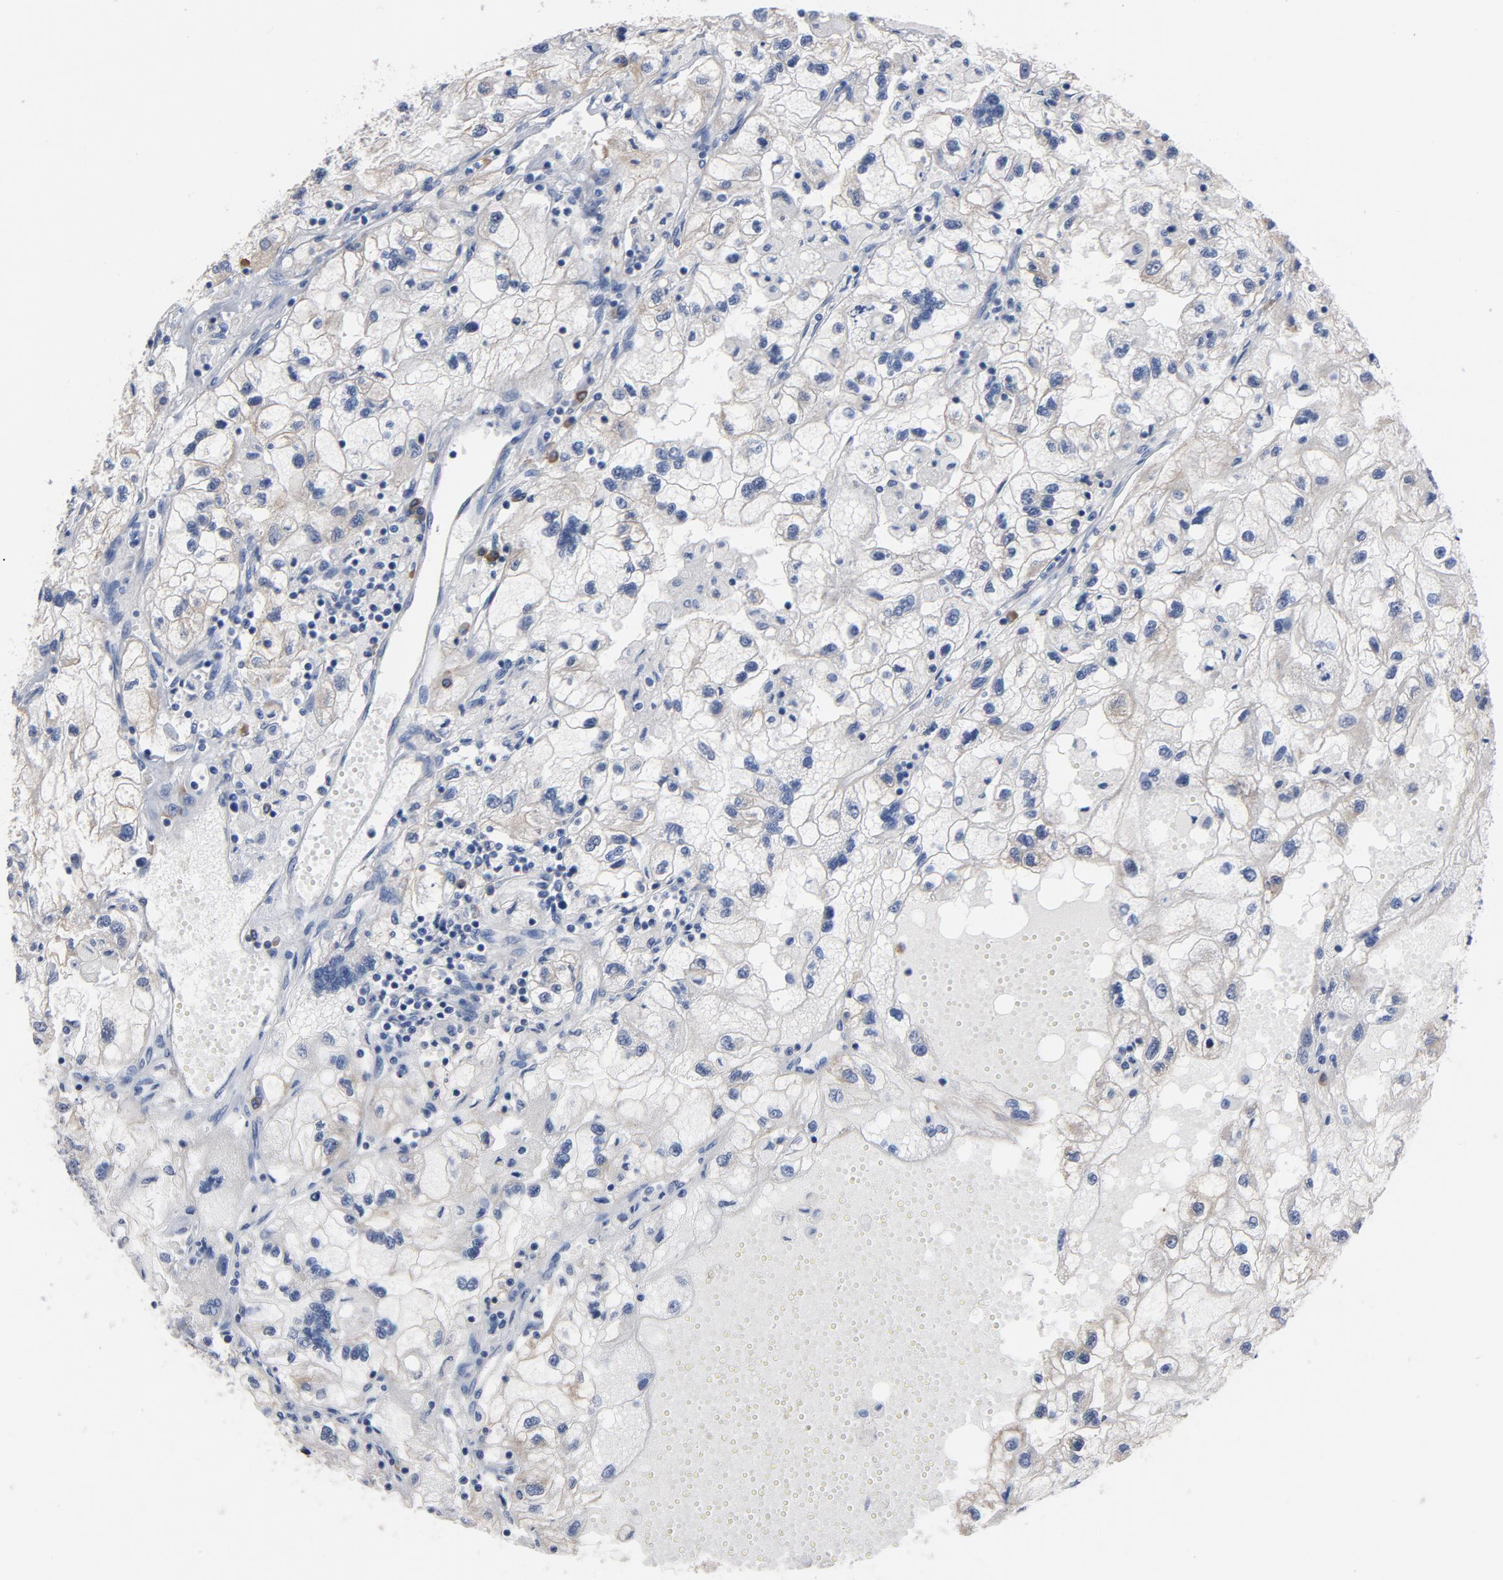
{"staining": {"intensity": "weak", "quantity": "25%-75%", "location": "cytoplasmic/membranous"}, "tissue": "renal cancer", "cell_type": "Tumor cells", "image_type": "cancer", "snomed": [{"axis": "morphology", "description": "Normal tissue, NOS"}, {"axis": "morphology", "description": "Adenocarcinoma, NOS"}, {"axis": "topography", "description": "Kidney"}], "caption": "Tumor cells show weak cytoplasmic/membranous expression in approximately 25%-75% of cells in renal cancer.", "gene": "TLR4", "patient": {"sex": "male", "age": 71}}